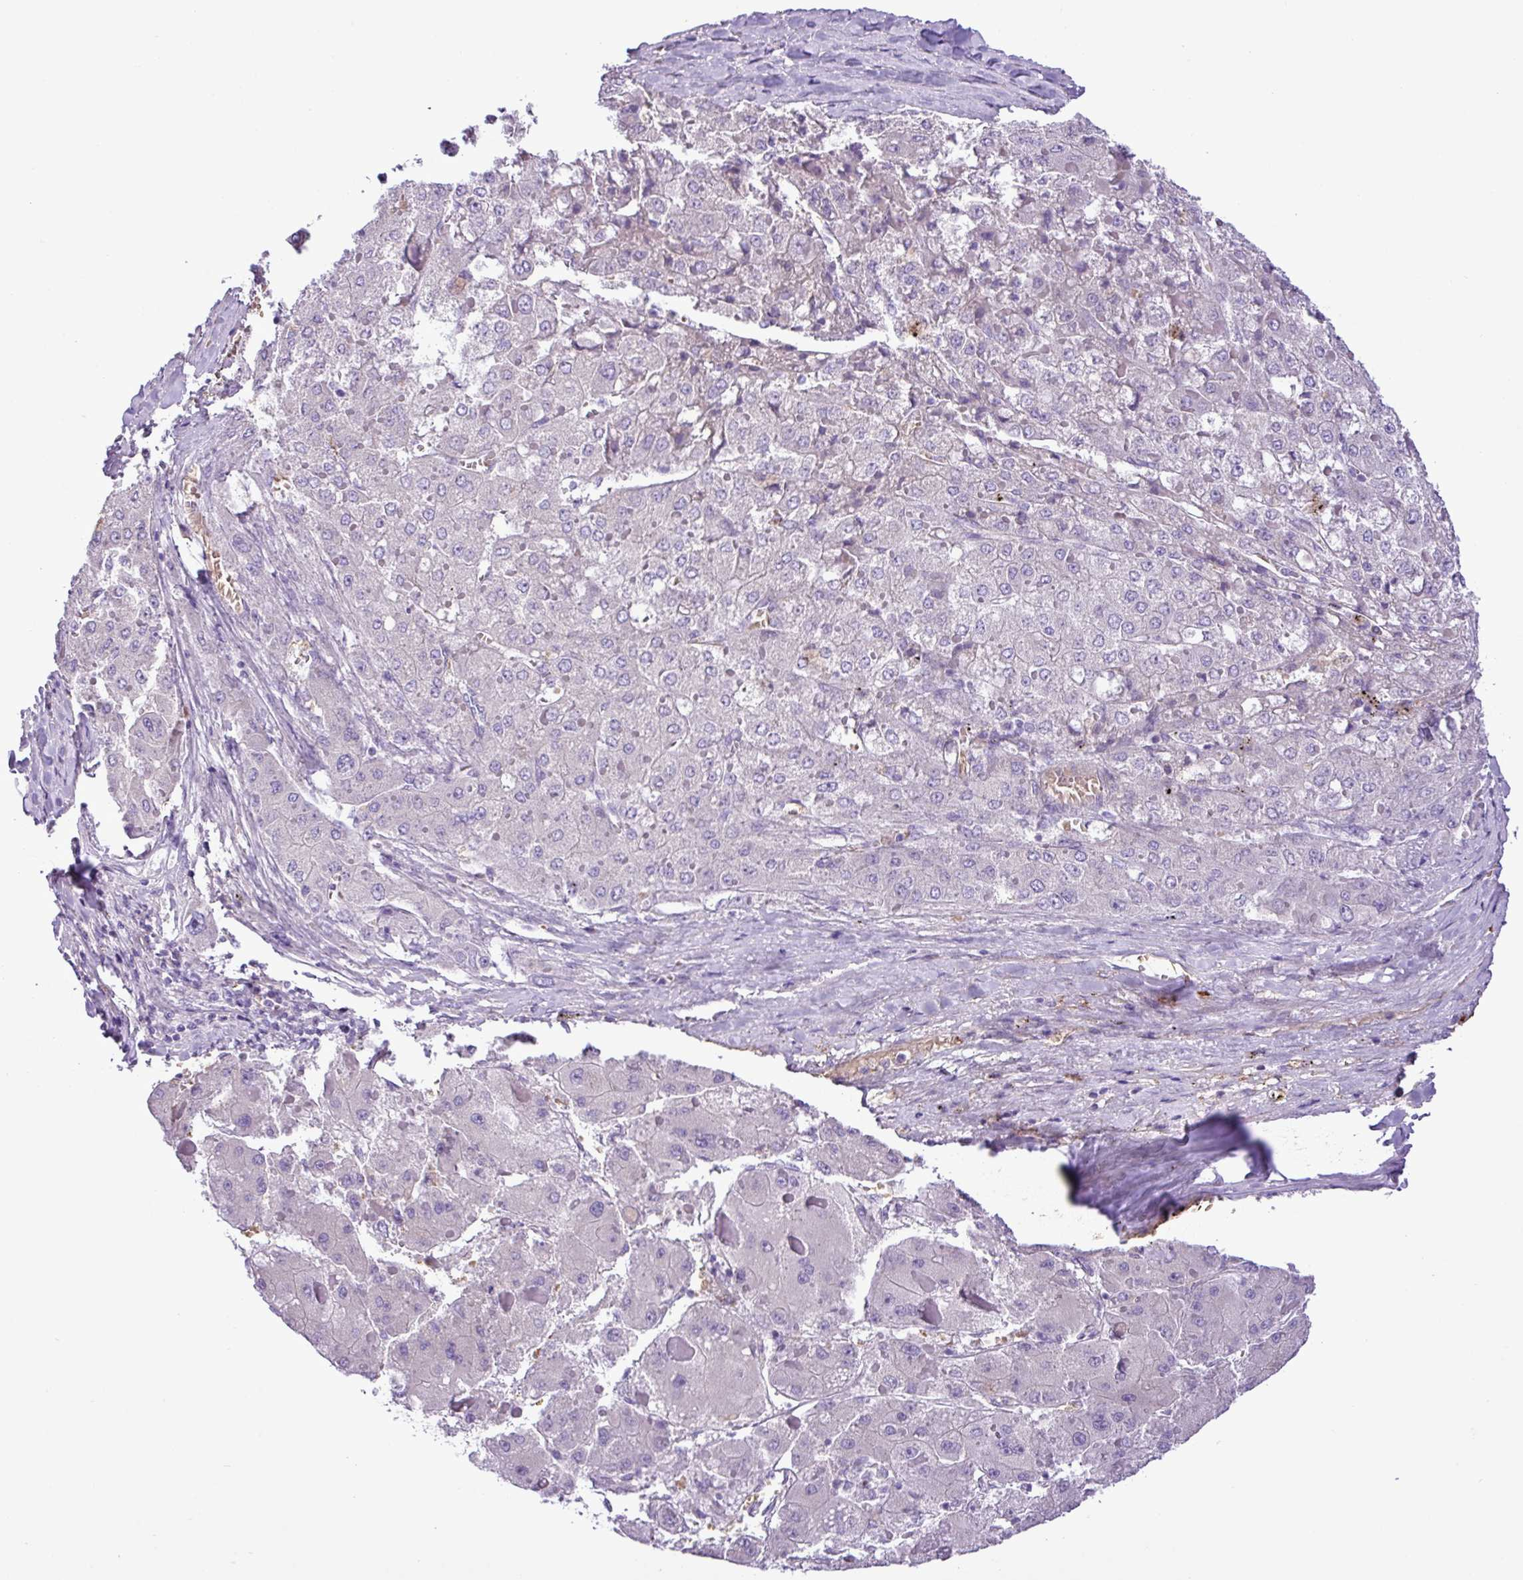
{"staining": {"intensity": "negative", "quantity": "none", "location": "none"}, "tissue": "liver cancer", "cell_type": "Tumor cells", "image_type": "cancer", "snomed": [{"axis": "morphology", "description": "Carcinoma, Hepatocellular, NOS"}, {"axis": "topography", "description": "Liver"}], "caption": "This is an immunohistochemistry (IHC) micrograph of human hepatocellular carcinoma (liver). There is no staining in tumor cells.", "gene": "C11orf91", "patient": {"sex": "female", "age": 73}}